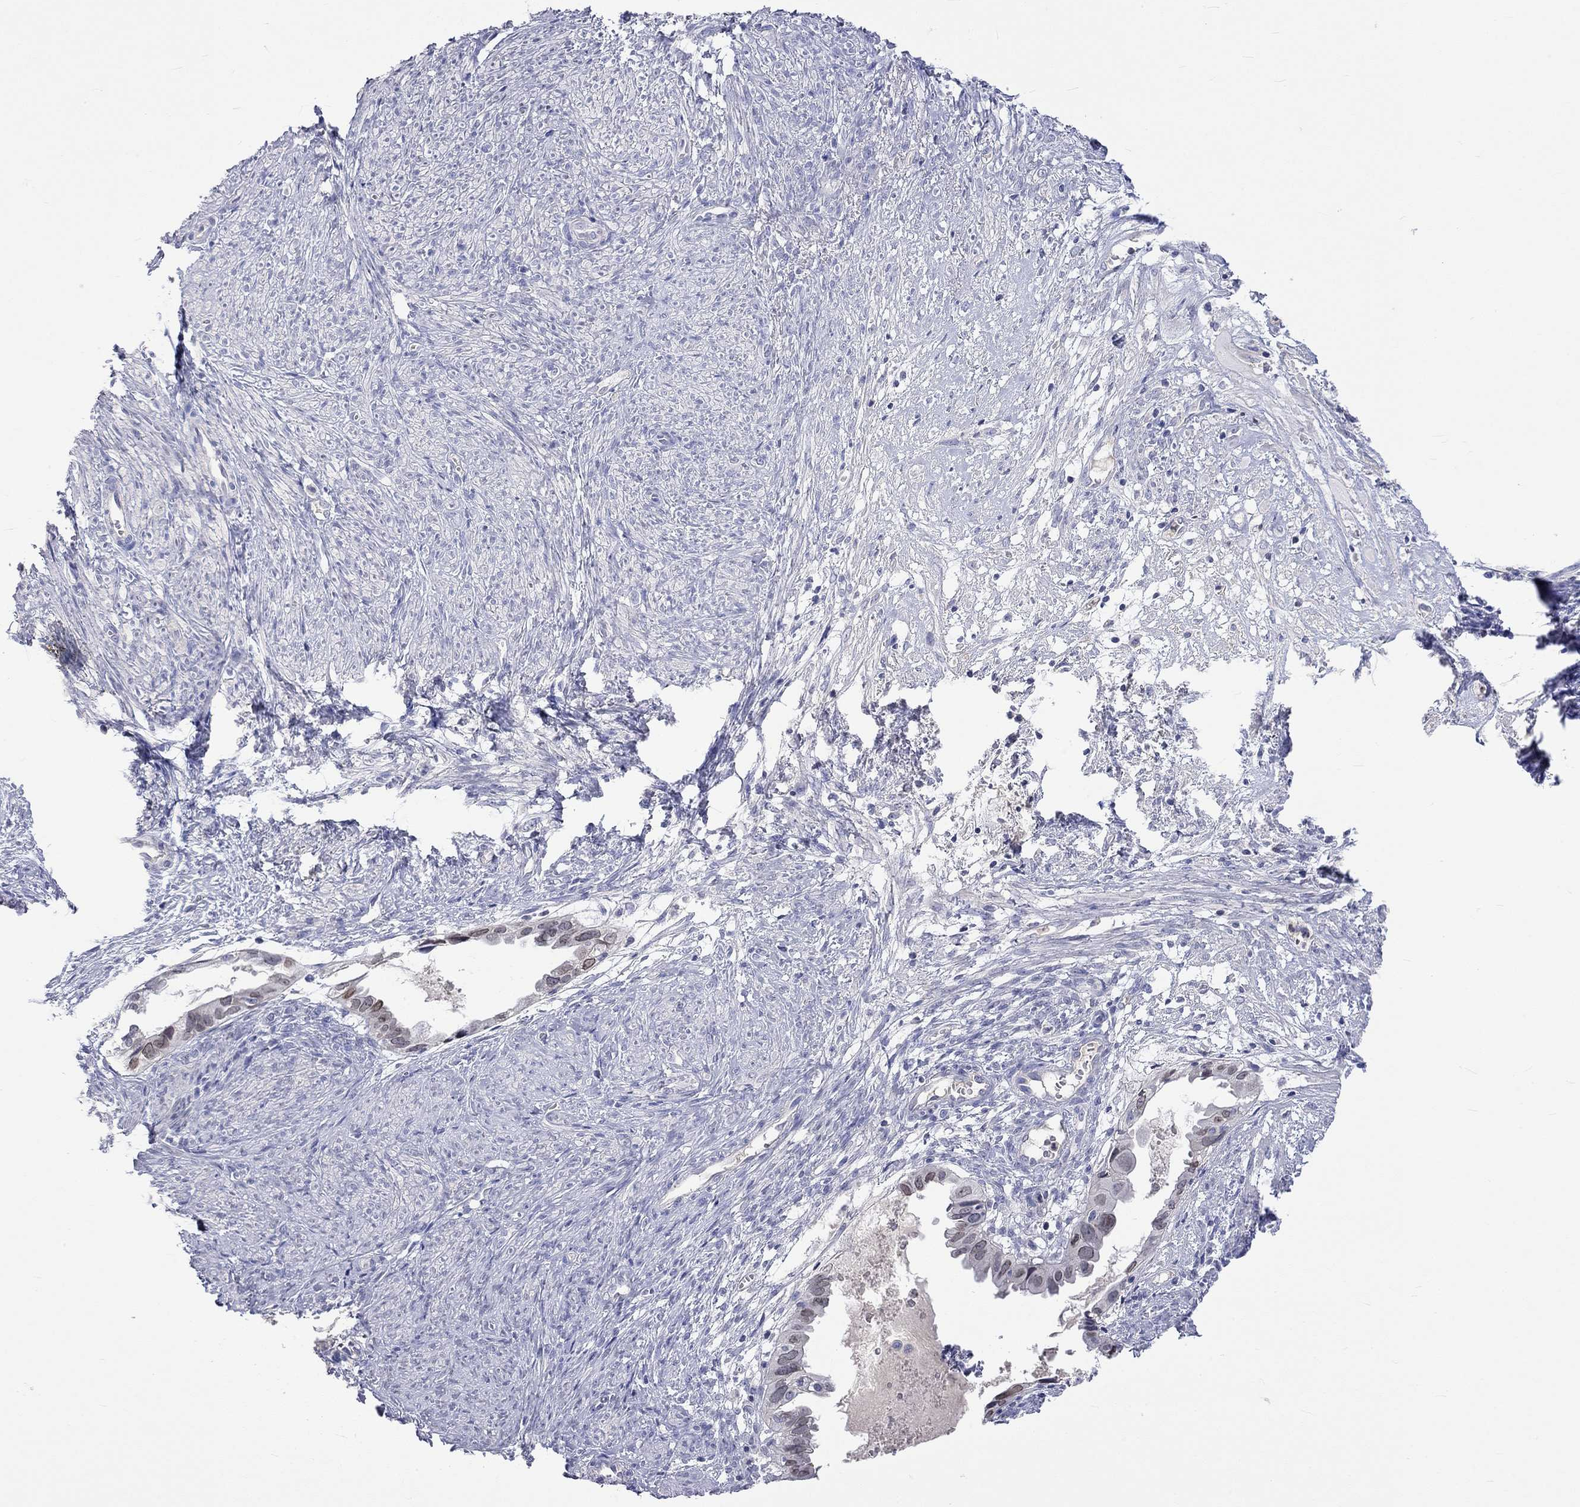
{"staining": {"intensity": "moderate", "quantity": "<25%", "location": "nuclear"}, "tissue": "endometrial cancer", "cell_type": "Tumor cells", "image_type": "cancer", "snomed": [{"axis": "morphology", "description": "Adenocarcinoma, NOS"}, {"axis": "topography", "description": "Endometrium"}], "caption": "Immunohistochemistry (IHC) (DAB) staining of human endometrial cancer demonstrates moderate nuclear protein positivity in approximately <25% of tumor cells. The protein is stained brown, and the nuclei are stained in blue (DAB IHC with brightfield microscopy, high magnification).", "gene": "LRFN4", "patient": {"sex": "female", "age": 86}}